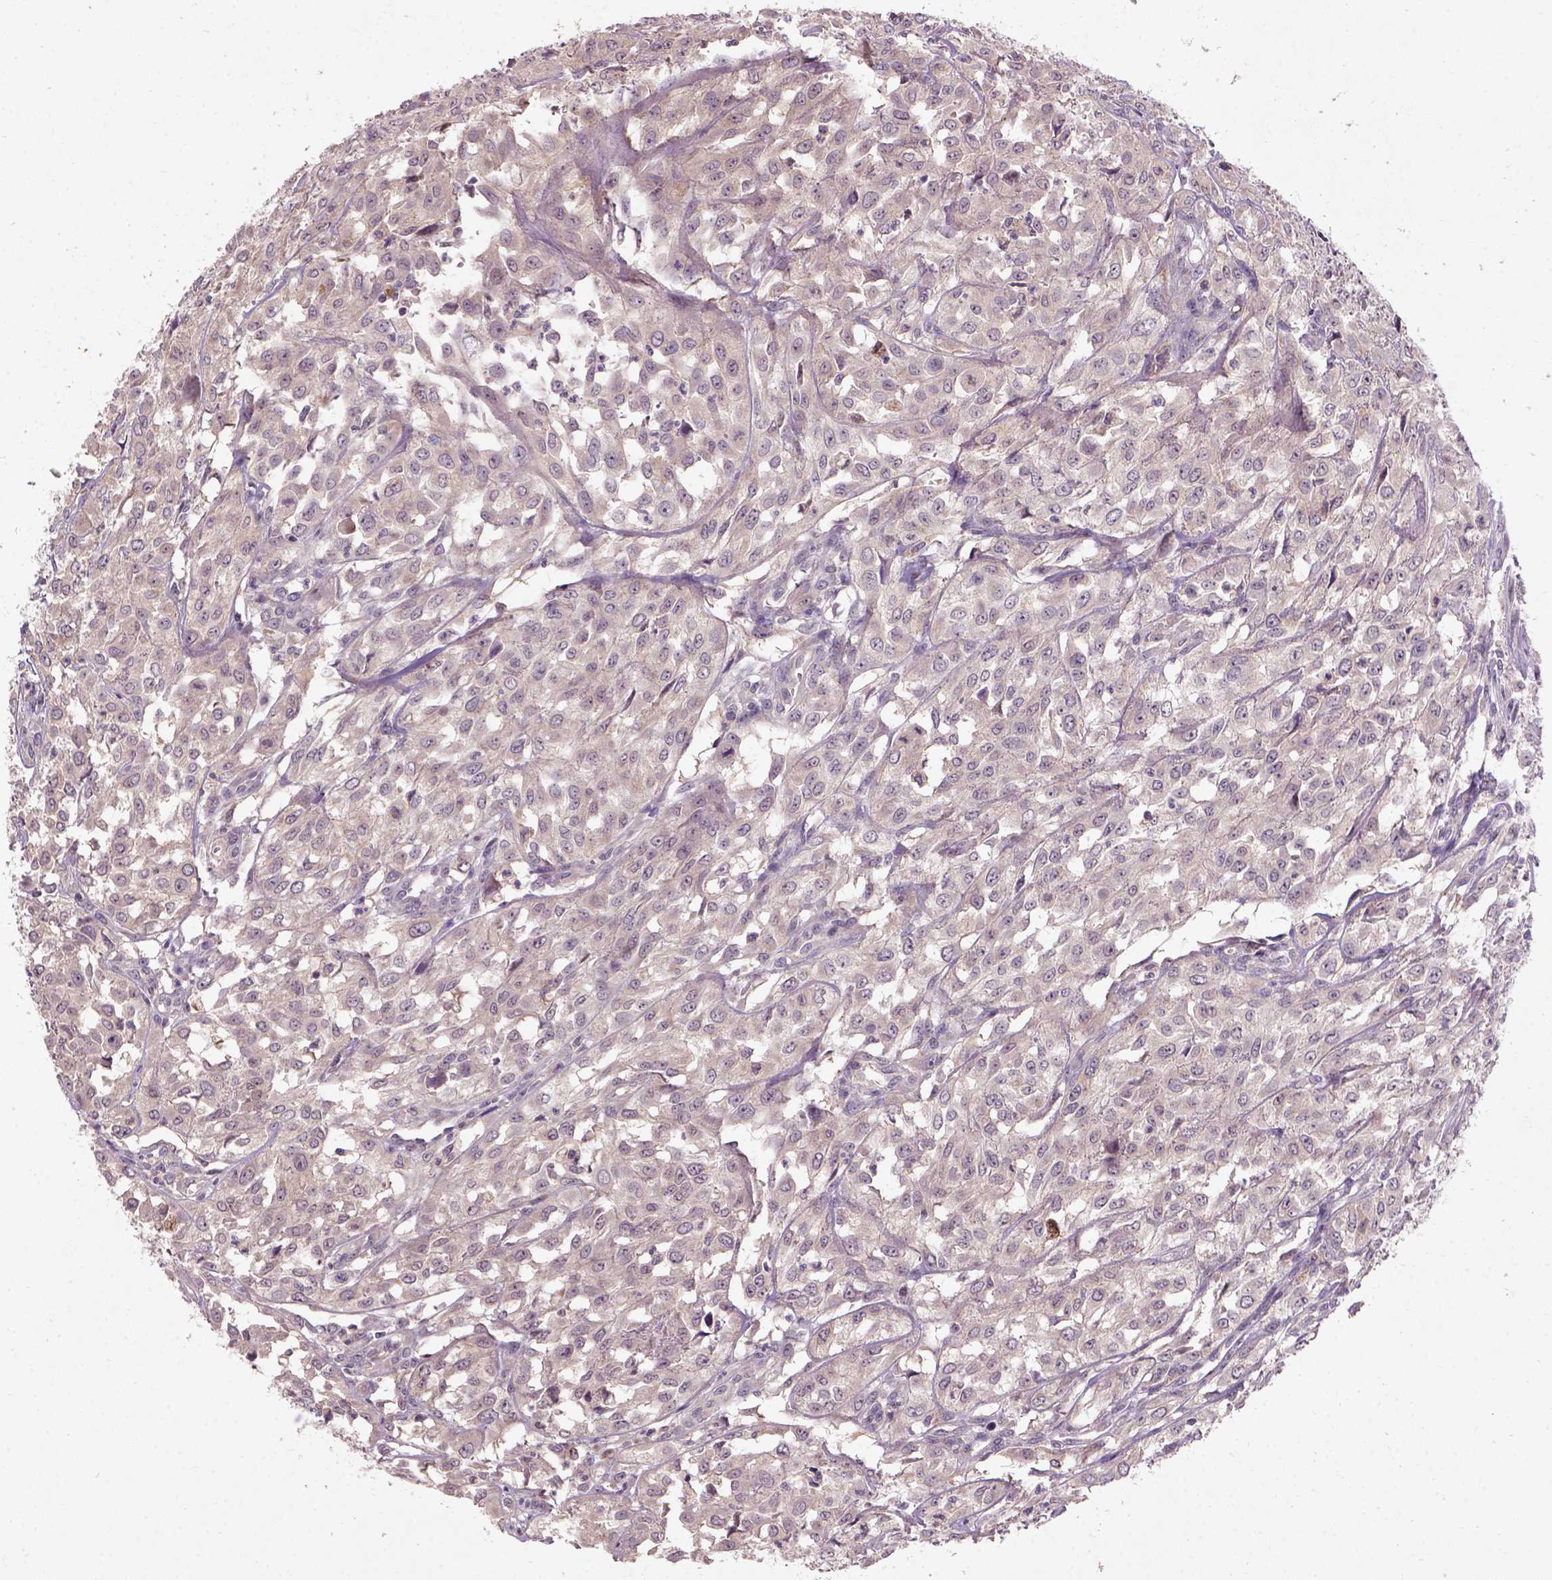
{"staining": {"intensity": "moderate", "quantity": "25%-75%", "location": "cytoplasmic/membranous"}, "tissue": "urothelial cancer", "cell_type": "Tumor cells", "image_type": "cancer", "snomed": [{"axis": "morphology", "description": "Urothelial carcinoma, High grade"}, {"axis": "topography", "description": "Urinary bladder"}], "caption": "This micrograph reveals IHC staining of urothelial cancer, with medium moderate cytoplasmic/membranous expression in about 25%-75% of tumor cells.", "gene": "KBTBD8", "patient": {"sex": "male", "age": 67}}